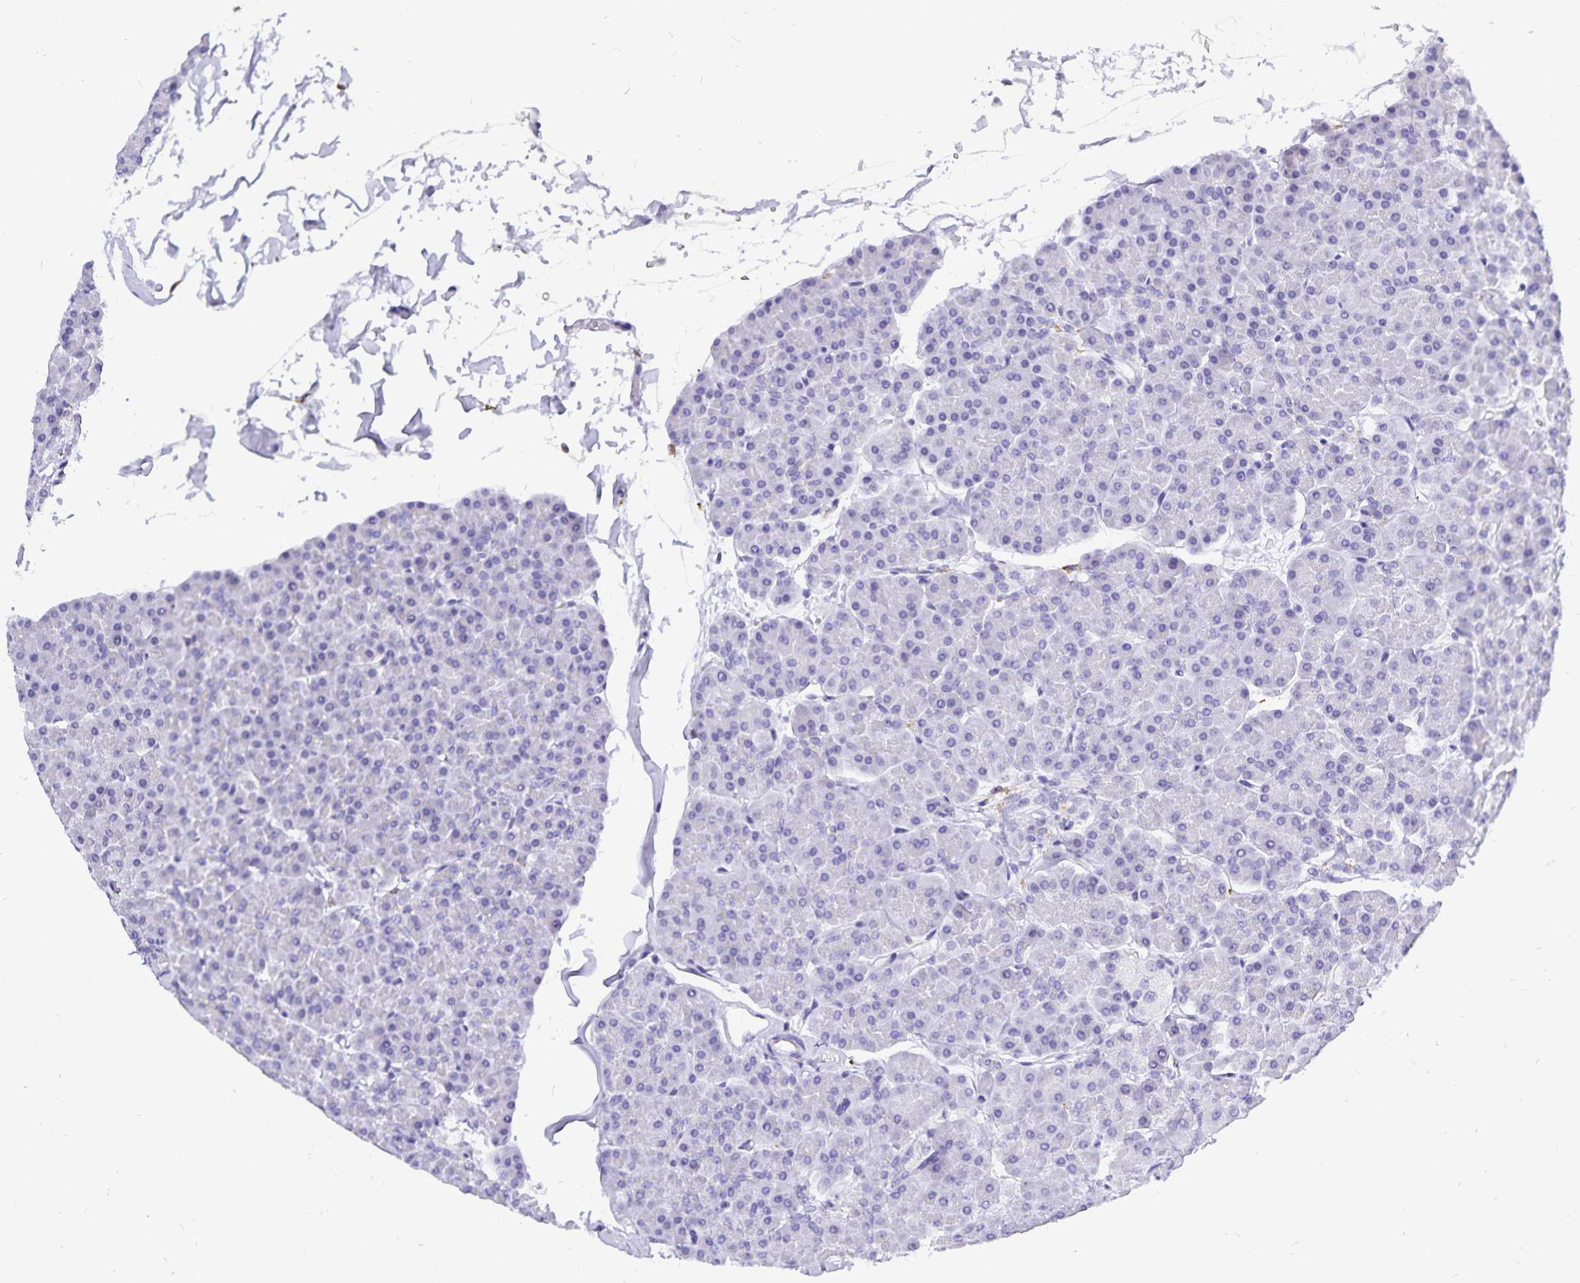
{"staining": {"intensity": "negative", "quantity": "none", "location": "none"}, "tissue": "pancreas", "cell_type": "Exocrine glandular cells", "image_type": "normal", "snomed": [{"axis": "morphology", "description": "Normal tissue, NOS"}, {"axis": "topography", "description": "Pancreas"}, {"axis": "topography", "description": "Peripheral nerve tissue"}], "caption": "An image of pancreas stained for a protein reveals no brown staining in exocrine glandular cells.", "gene": "PLAC1", "patient": {"sex": "male", "age": 54}}